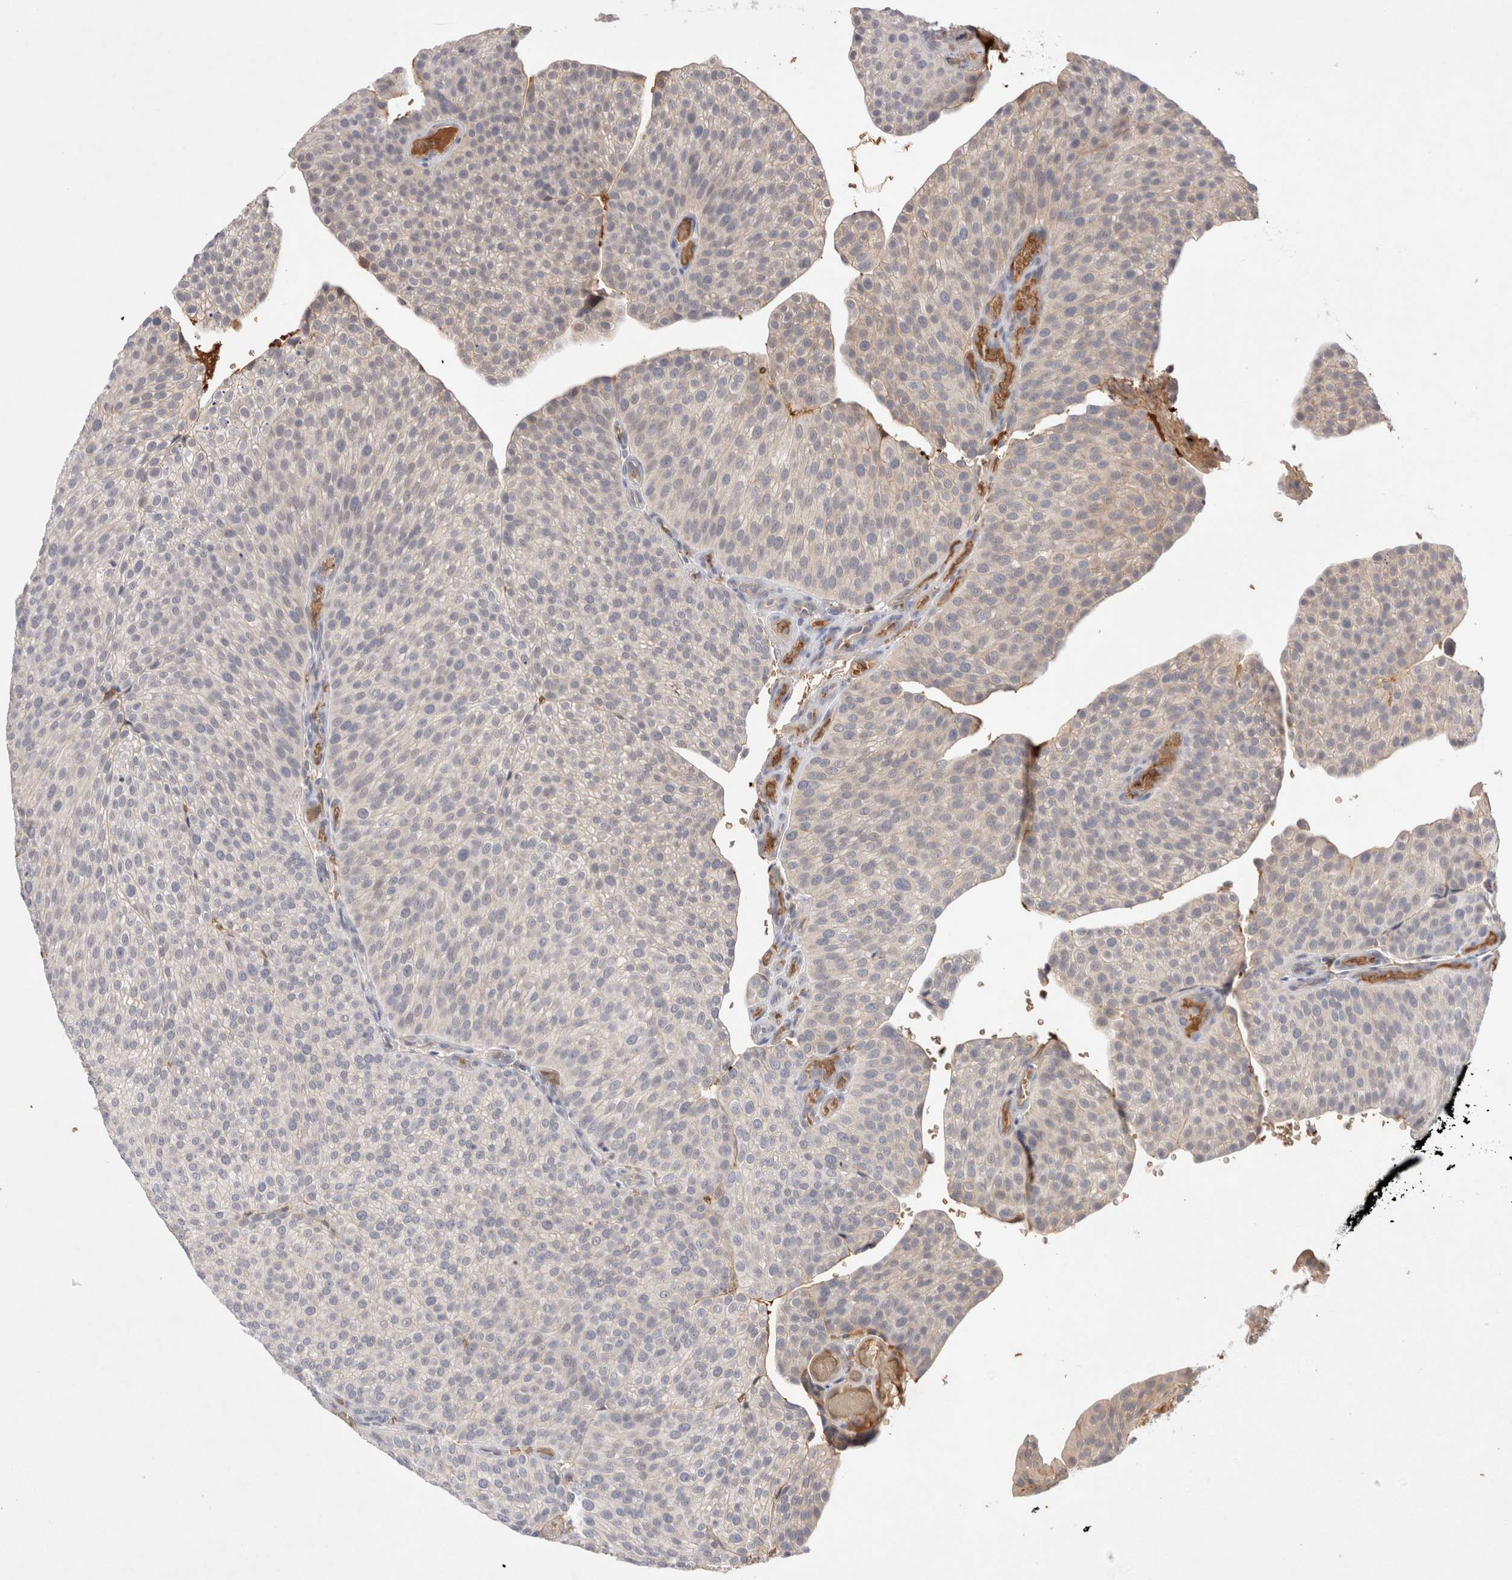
{"staining": {"intensity": "weak", "quantity": "<25%", "location": "cytoplasmic/membranous"}, "tissue": "urothelial cancer", "cell_type": "Tumor cells", "image_type": "cancer", "snomed": [{"axis": "morphology", "description": "Normal tissue, NOS"}, {"axis": "morphology", "description": "Urothelial carcinoma, Low grade"}, {"axis": "topography", "description": "Smooth muscle"}, {"axis": "topography", "description": "Urinary bladder"}], "caption": "Tumor cells are negative for brown protein staining in urothelial cancer.", "gene": "MST1", "patient": {"sex": "male", "age": 60}}